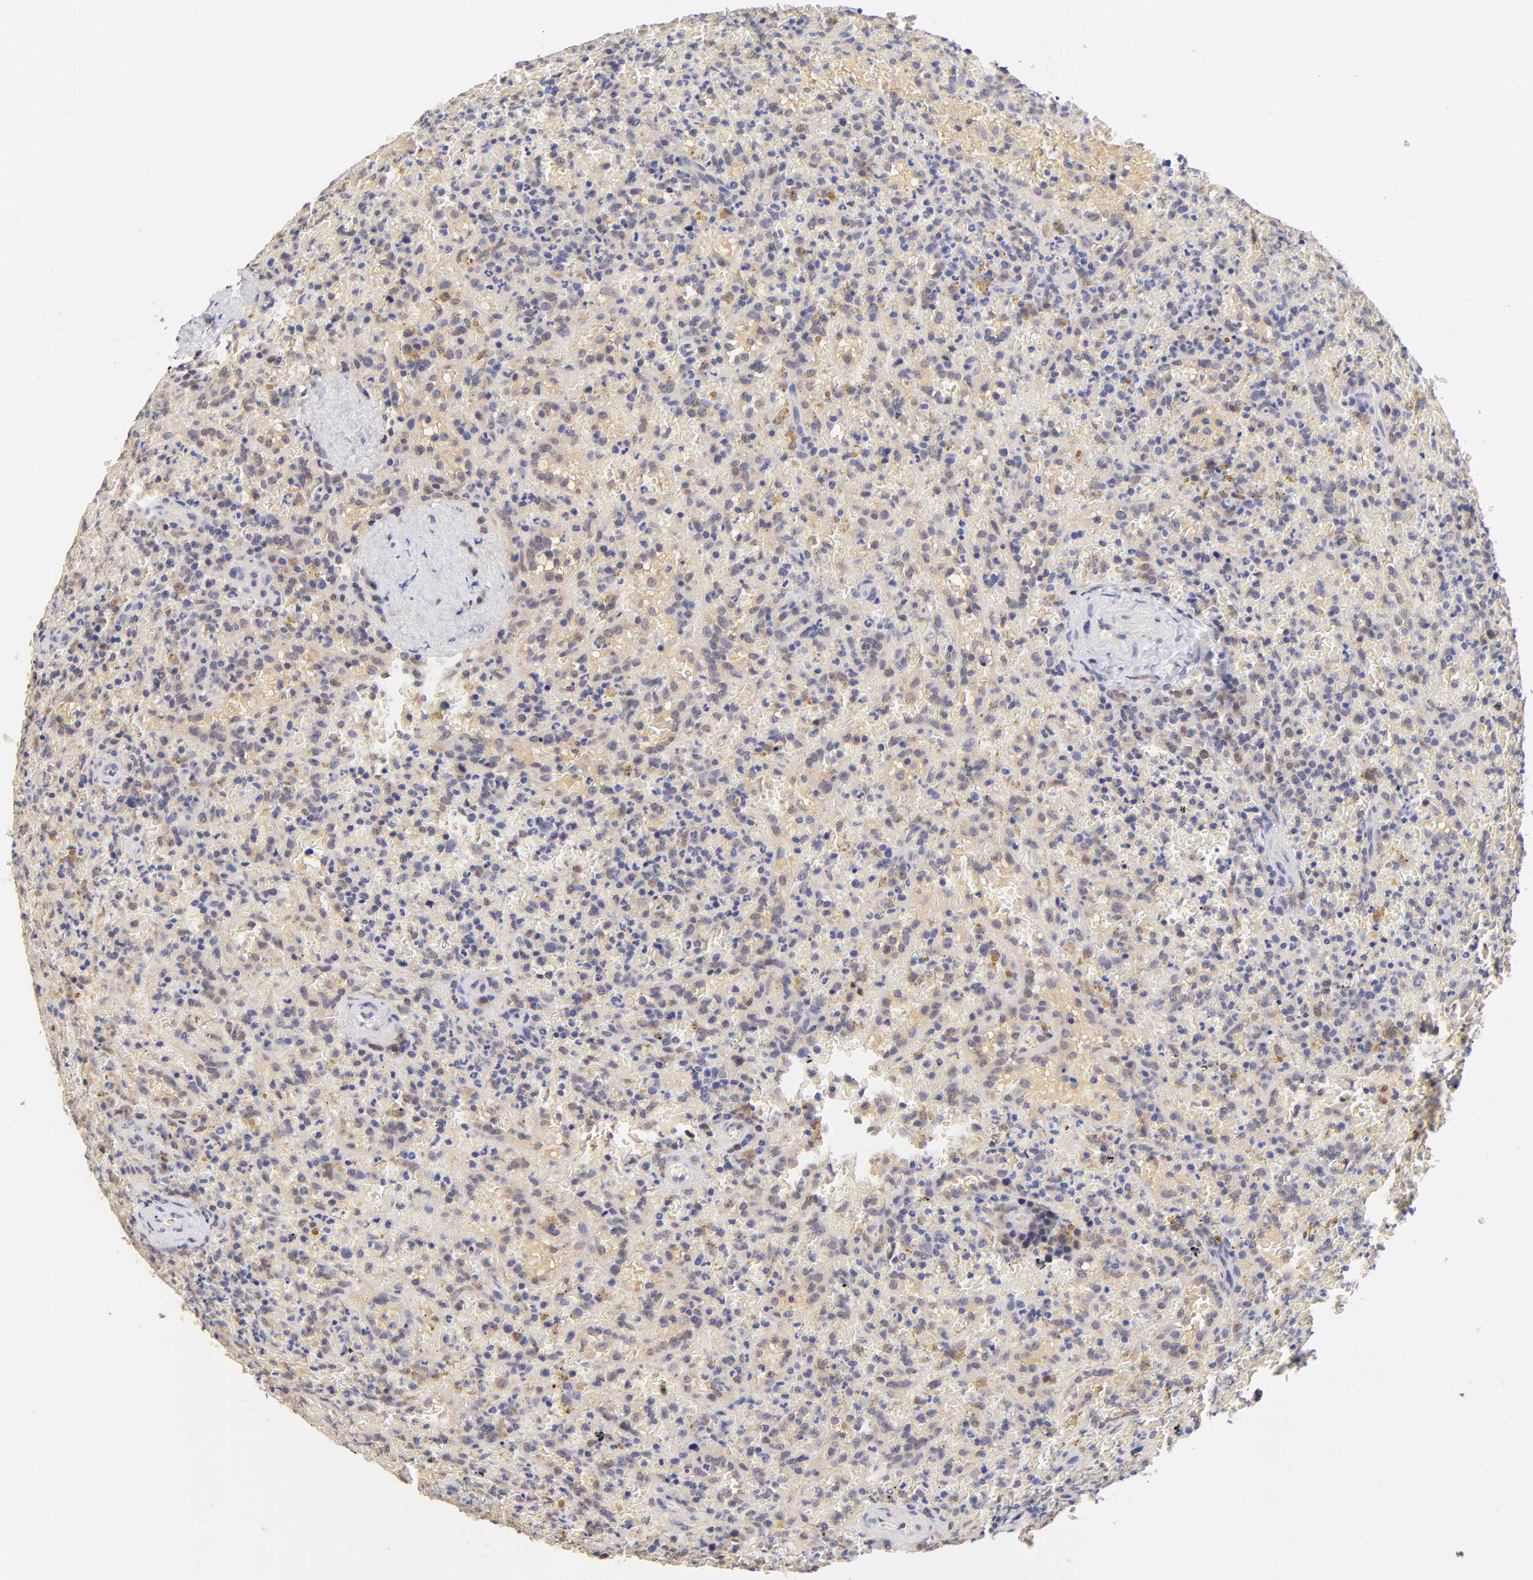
{"staining": {"intensity": "weak", "quantity": "<25%", "location": "nuclear"}, "tissue": "lymphoma", "cell_type": "Tumor cells", "image_type": "cancer", "snomed": [{"axis": "morphology", "description": "Malignant lymphoma, non-Hodgkin's type, High grade"}, {"axis": "topography", "description": "Spleen"}, {"axis": "topography", "description": "Lymph node"}], "caption": "Immunohistochemical staining of human lymphoma reveals no significant staining in tumor cells. (DAB (3,3'-diaminobenzidine) immunohistochemistry with hematoxylin counter stain).", "gene": "TXNL1", "patient": {"sex": "female", "age": 70}}